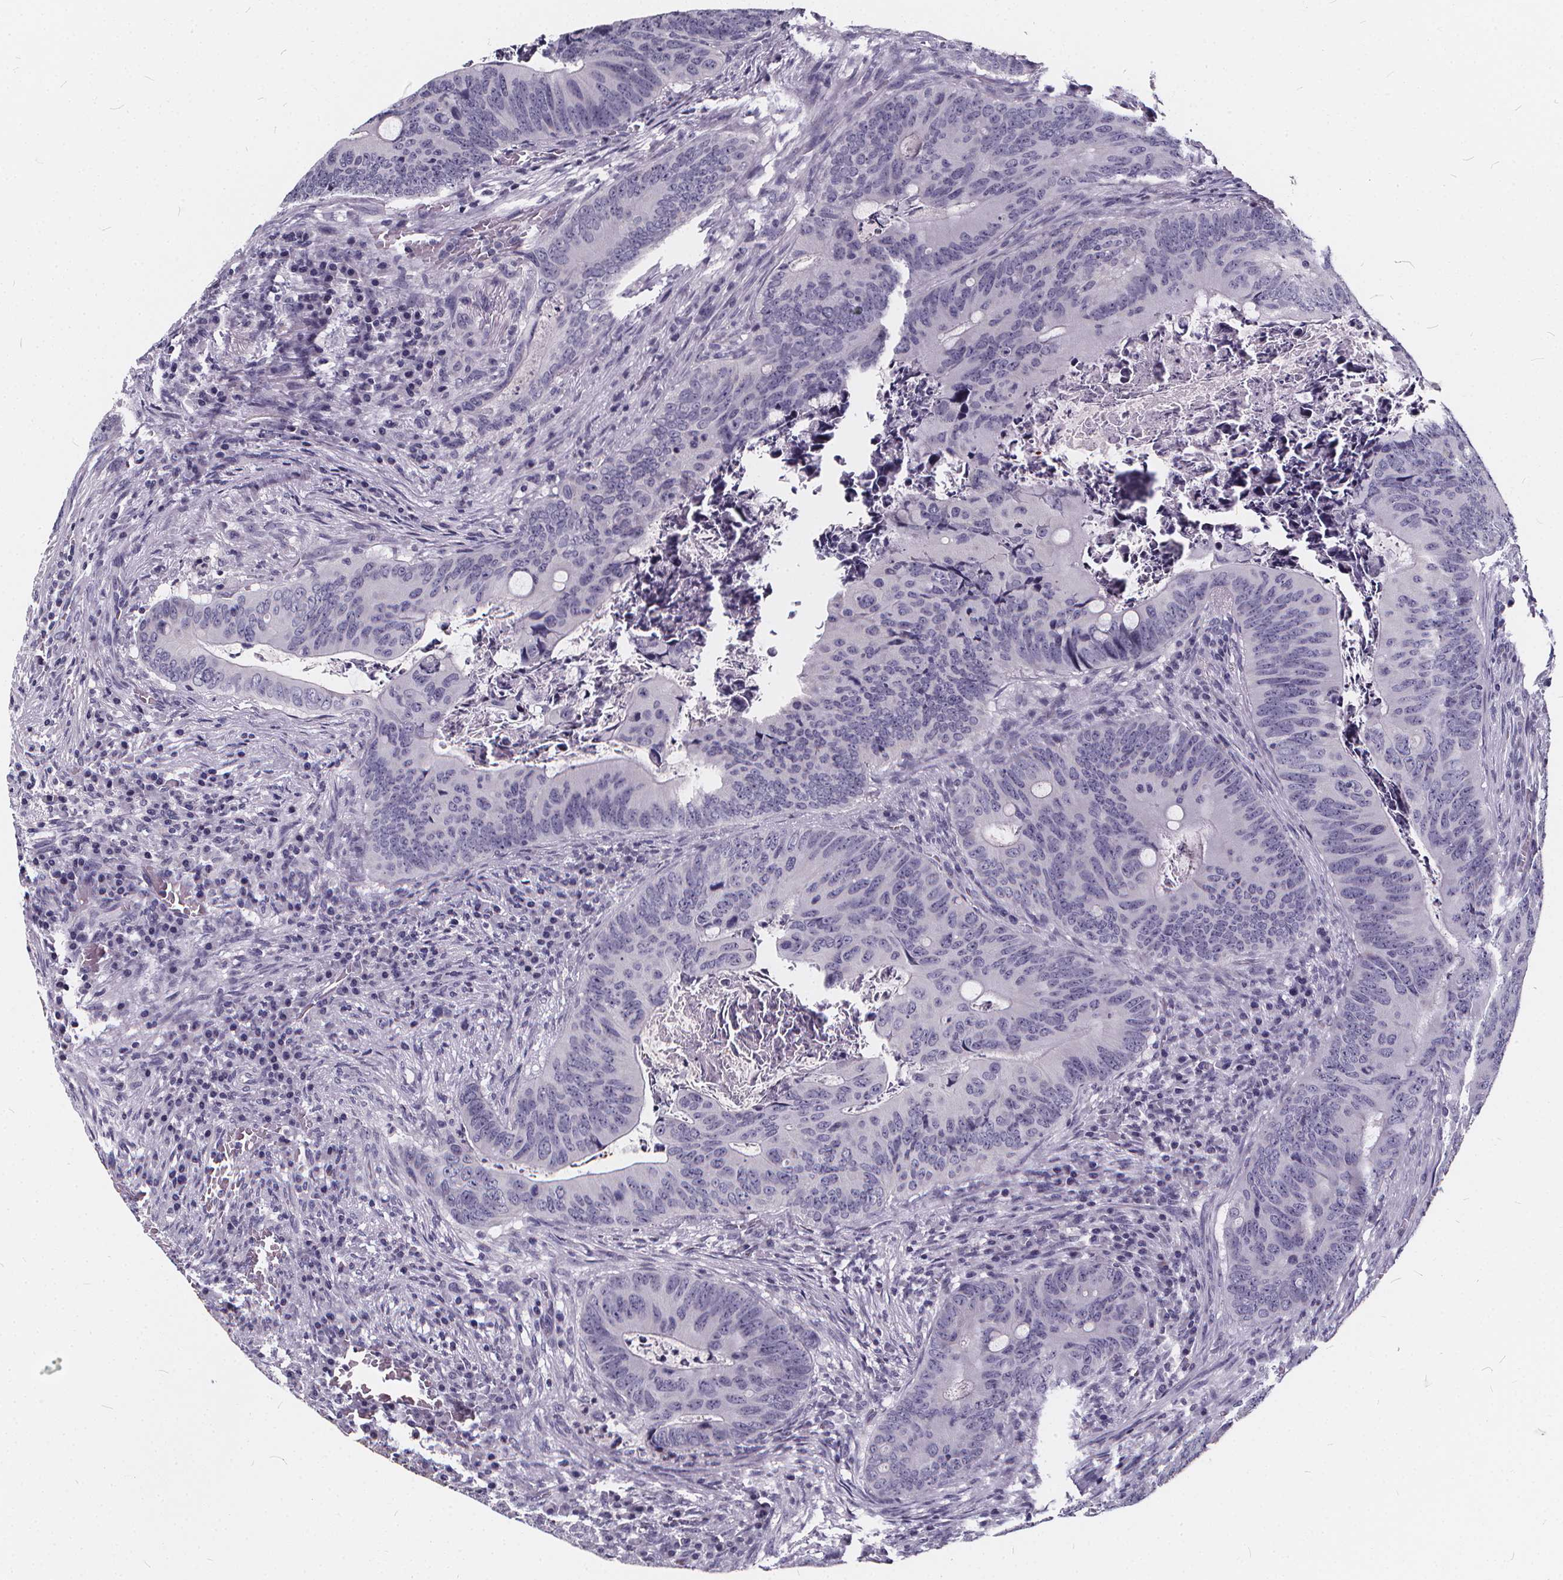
{"staining": {"intensity": "negative", "quantity": "none", "location": "none"}, "tissue": "colorectal cancer", "cell_type": "Tumor cells", "image_type": "cancer", "snomed": [{"axis": "morphology", "description": "Adenocarcinoma, NOS"}, {"axis": "topography", "description": "Colon"}], "caption": "Immunohistochemistry histopathology image of human colorectal adenocarcinoma stained for a protein (brown), which shows no positivity in tumor cells.", "gene": "SPEF2", "patient": {"sex": "female", "age": 74}}